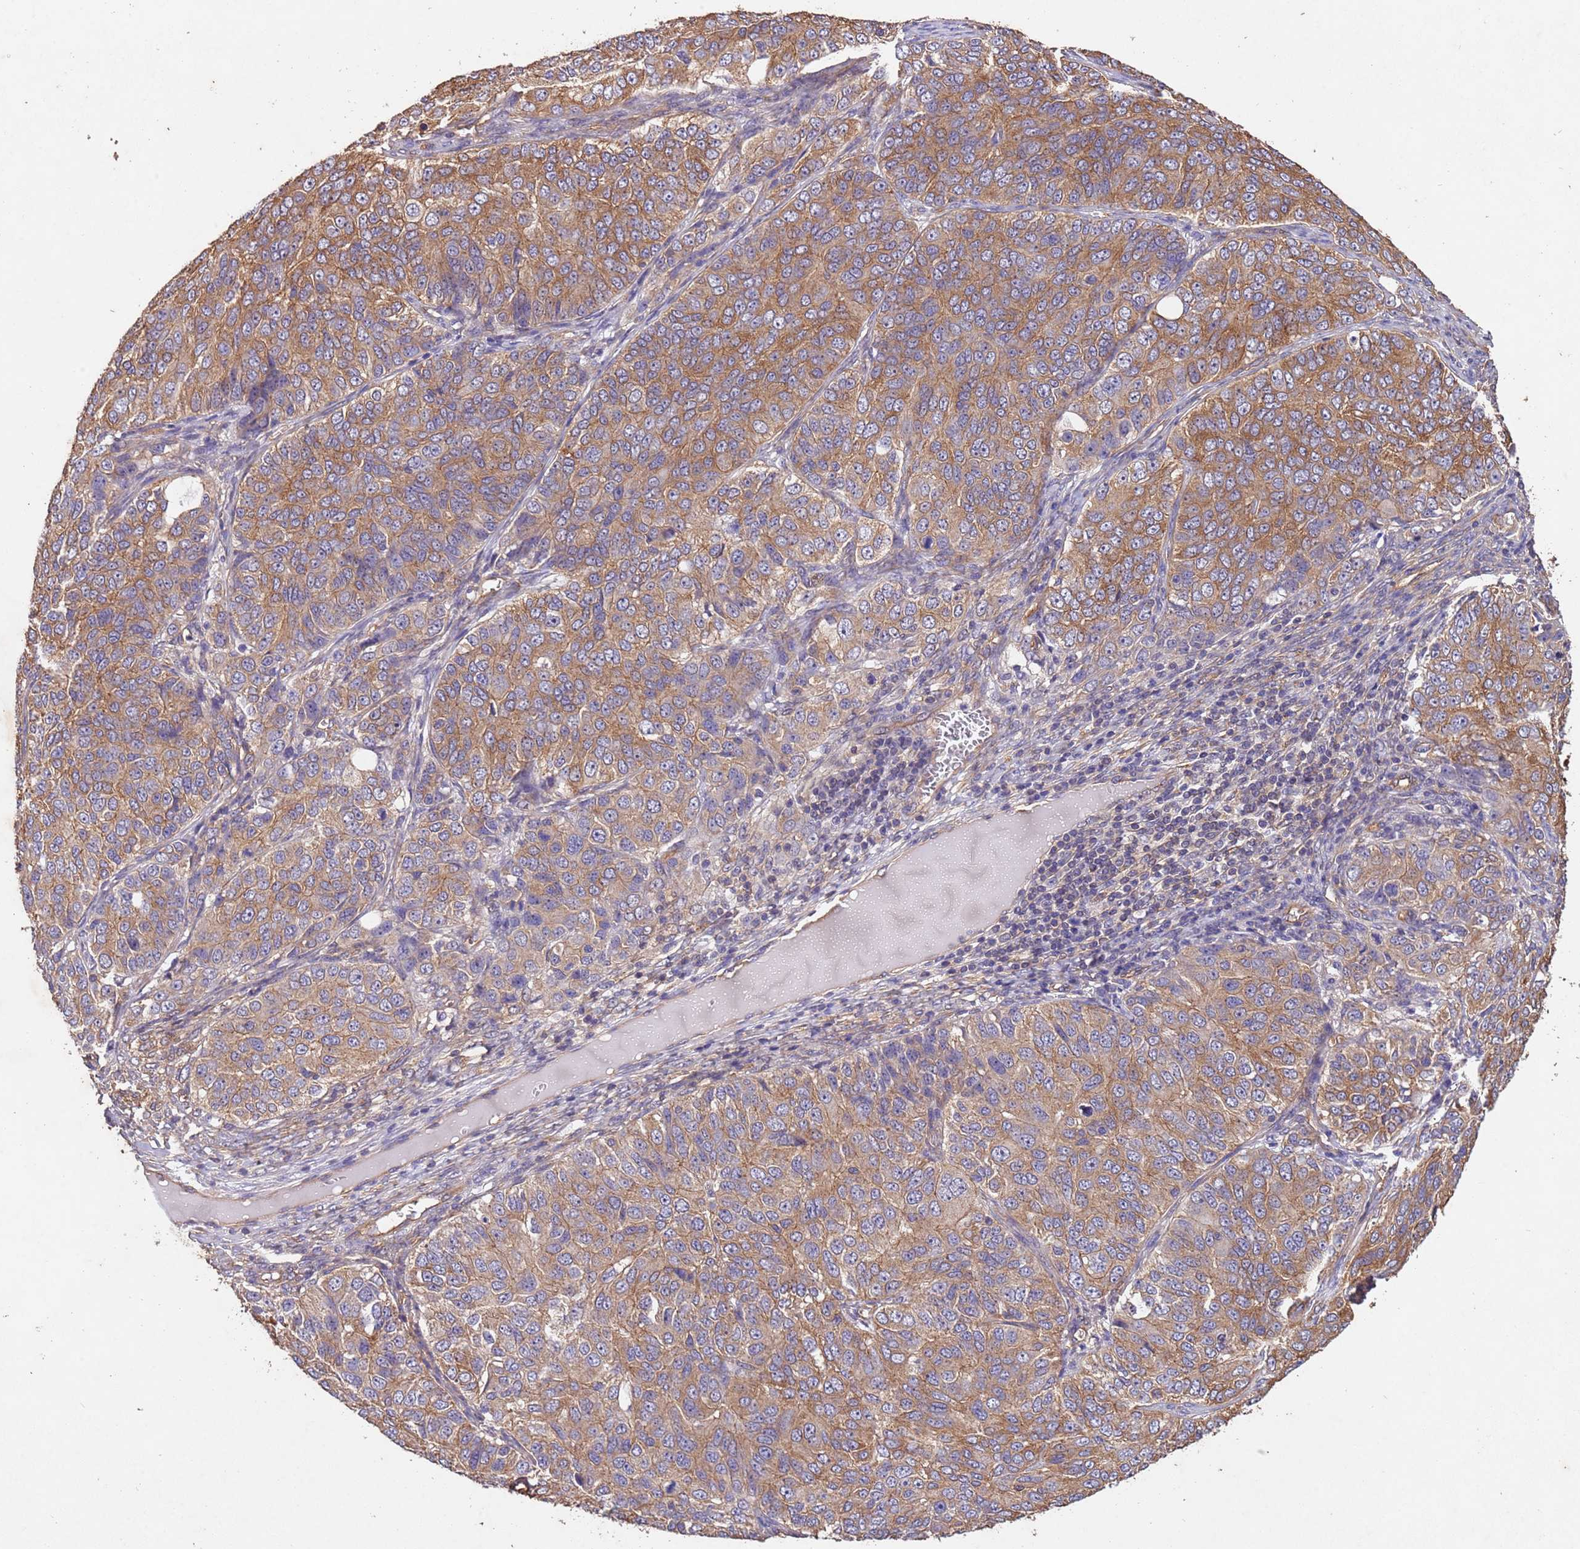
{"staining": {"intensity": "moderate", "quantity": ">75%", "location": "cytoplasmic/membranous"}, "tissue": "ovarian cancer", "cell_type": "Tumor cells", "image_type": "cancer", "snomed": [{"axis": "morphology", "description": "Carcinoma, endometroid"}, {"axis": "topography", "description": "Ovary"}], "caption": "An immunohistochemistry histopathology image of neoplastic tissue is shown. Protein staining in brown shows moderate cytoplasmic/membranous positivity in ovarian cancer (endometroid carcinoma) within tumor cells.", "gene": "MTX3", "patient": {"sex": "female", "age": 51}}